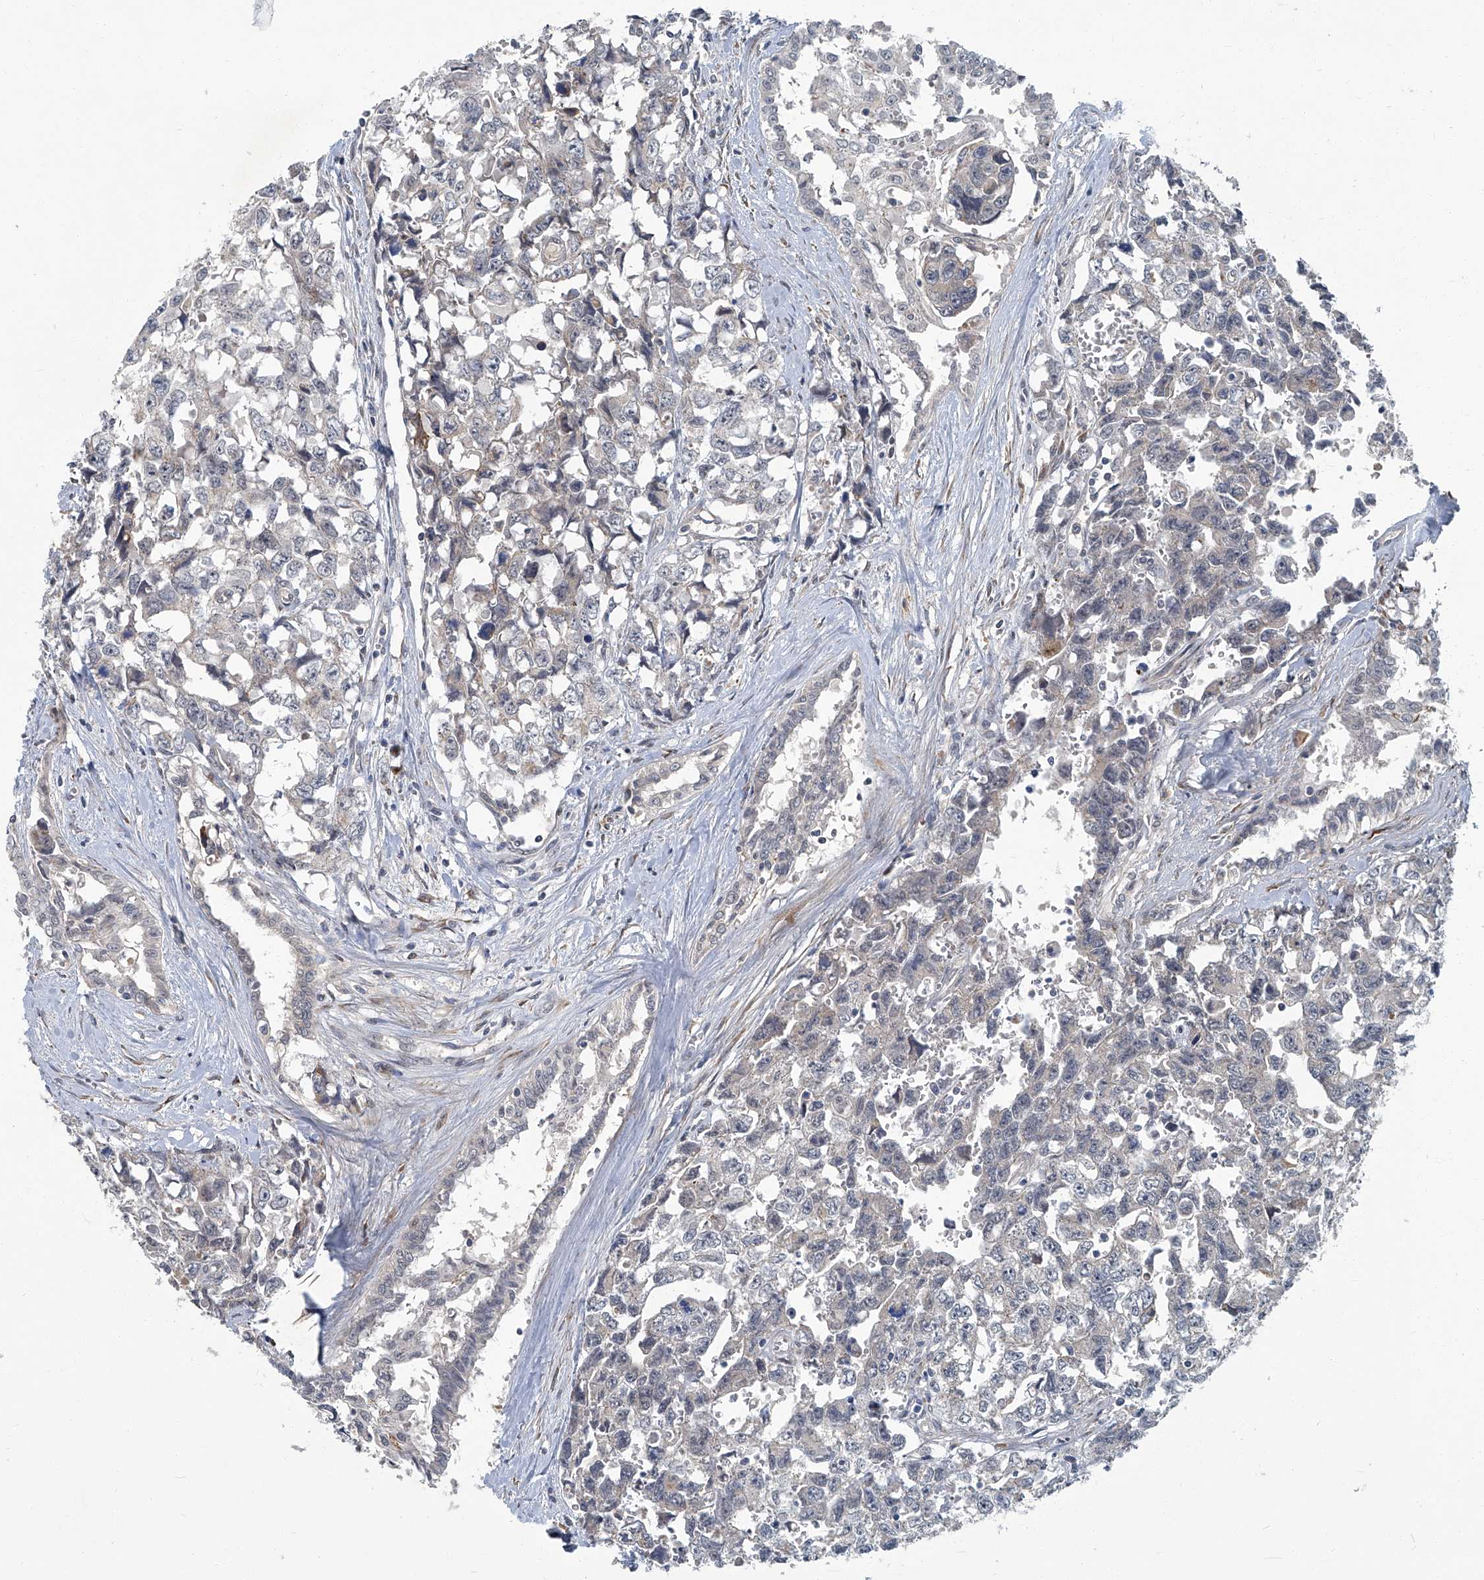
{"staining": {"intensity": "negative", "quantity": "none", "location": "none"}, "tissue": "testis cancer", "cell_type": "Tumor cells", "image_type": "cancer", "snomed": [{"axis": "morphology", "description": "Carcinoma, Embryonal, NOS"}, {"axis": "topography", "description": "Testis"}], "caption": "Immunohistochemistry (IHC) photomicrograph of neoplastic tissue: embryonal carcinoma (testis) stained with DAB (3,3'-diaminobenzidine) exhibits no significant protein positivity in tumor cells.", "gene": "AKNAD1", "patient": {"sex": "male", "age": 31}}